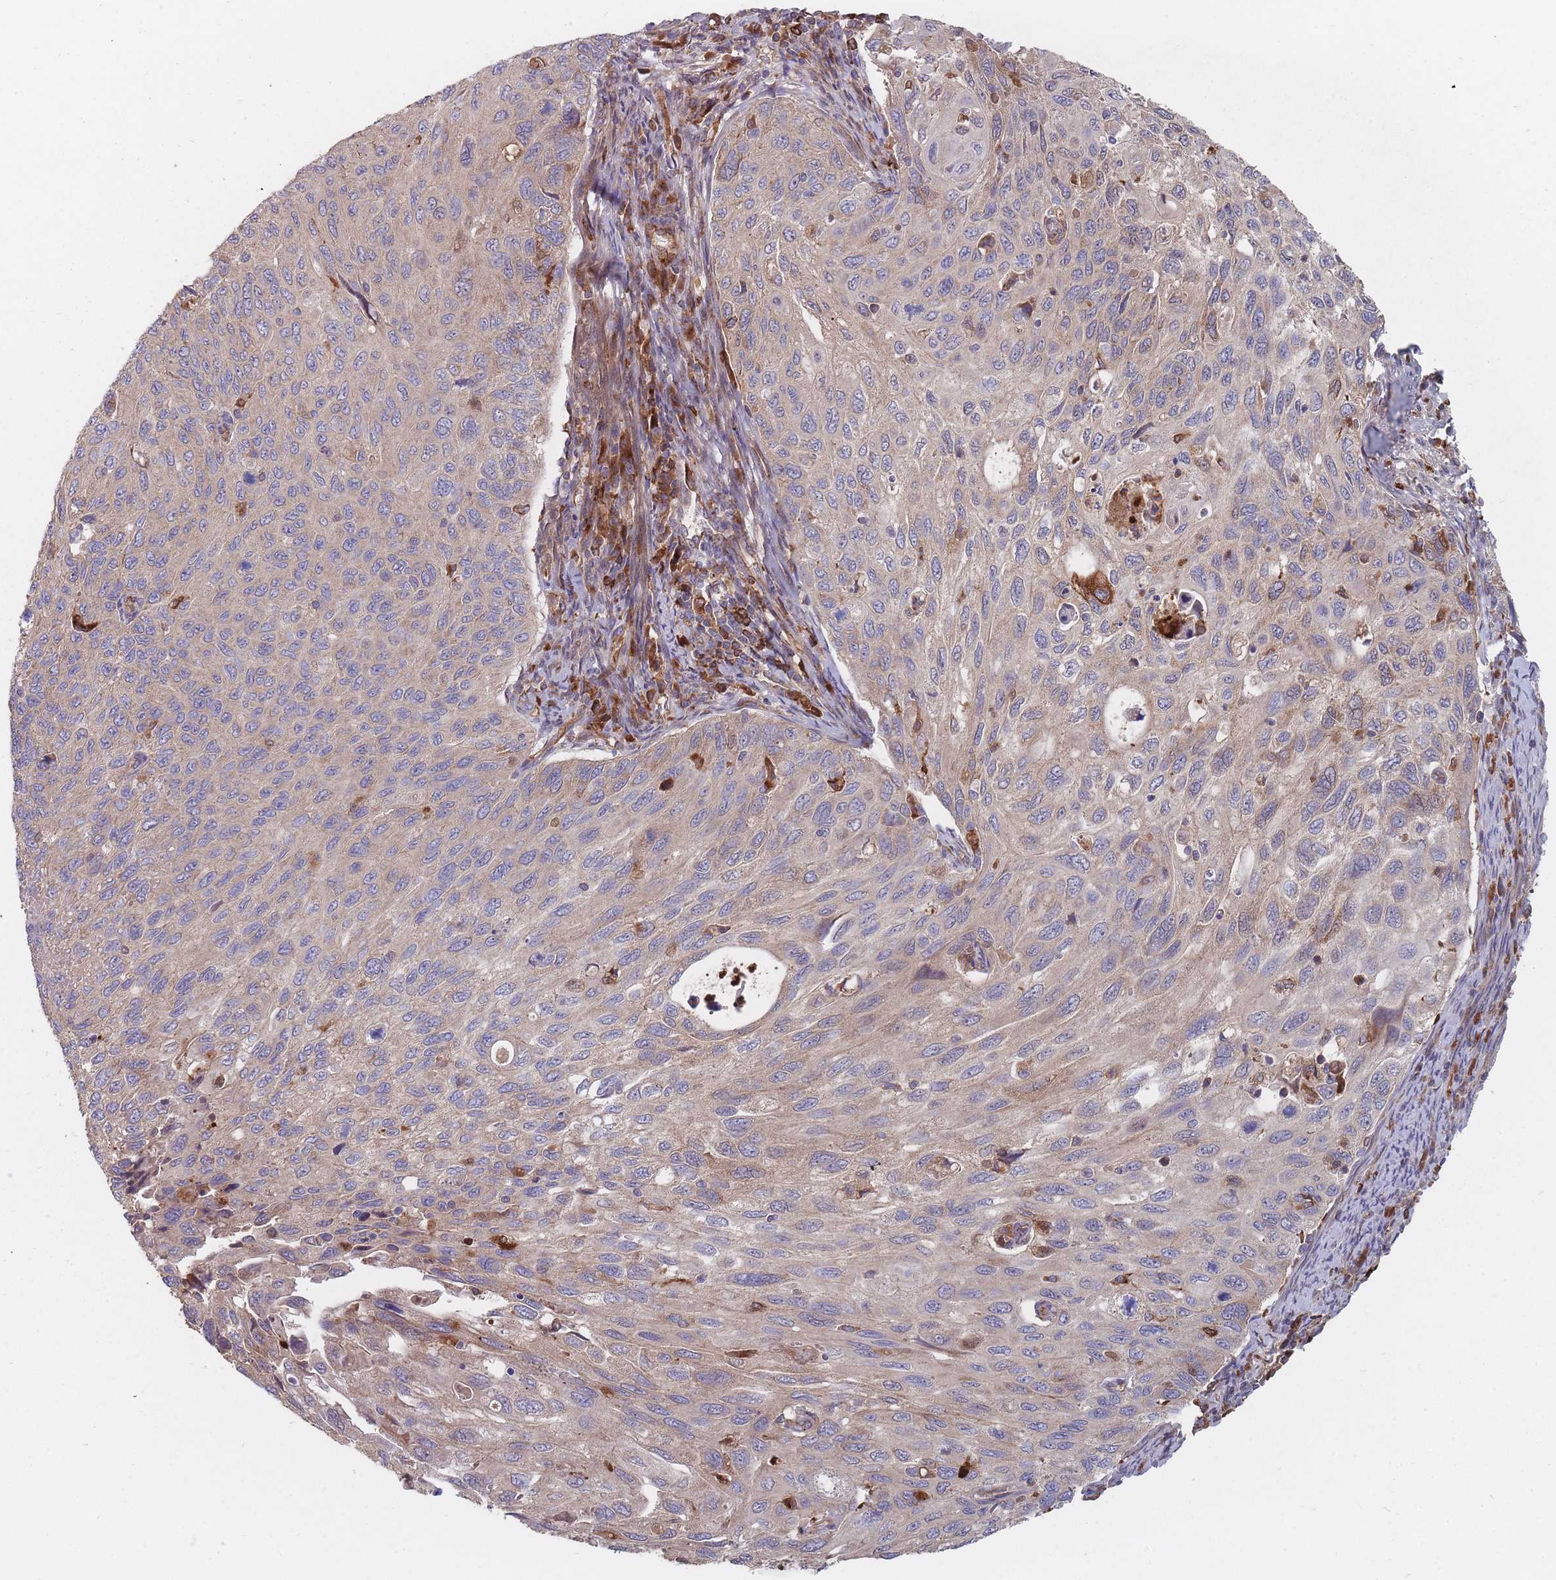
{"staining": {"intensity": "weak", "quantity": "<25%", "location": "cytoplasmic/membranous"}, "tissue": "cervical cancer", "cell_type": "Tumor cells", "image_type": "cancer", "snomed": [{"axis": "morphology", "description": "Squamous cell carcinoma, NOS"}, {"axis": "topography", "description": "Cervix"}], "caption": "IHC of squamous cell carcinoma (cervical) displays no positivity in tumor cells.", "gene": "THSD7B", "patient": {"sex": "female", "age": 70}}